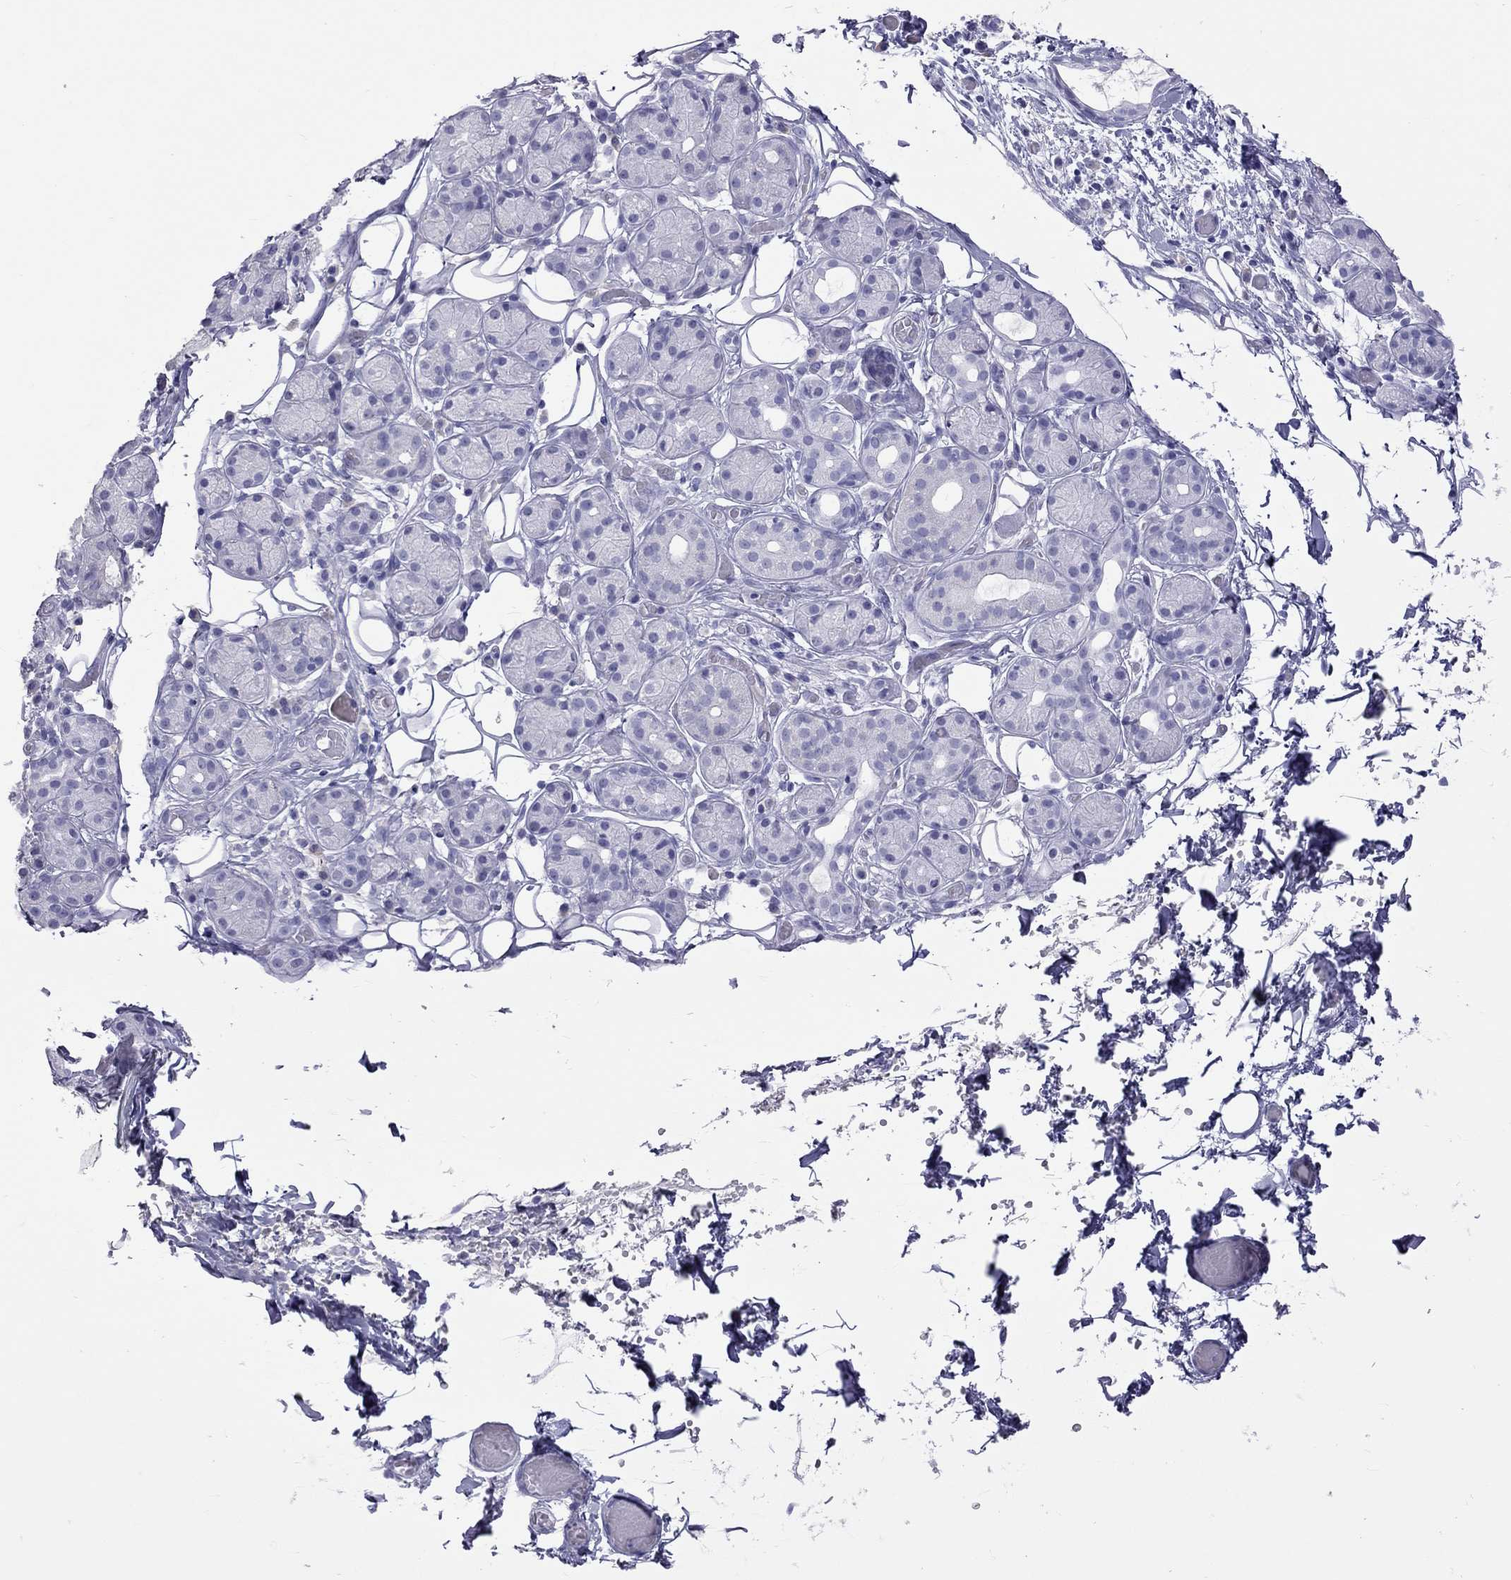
{"staining": {"intensity": "negative", "quantity": "none", "location": "none"}, "tissue": "salivary gland", "cell_type": "Glandular cells", "image_type": "normal", "snomed": [{"axis": "morphology", "description": "Normal tissue, NOS"}, {"axis": "topography", "description": "Salivary gland"}, {"axis": "topography", "description": "Peripheral nerve tissue"}], "caption": "Human salivary gland stained for a protein using immunohistochemistry (IHC) exhibits no positivity in glandular cells.", "gene": "STAG3", "patient": {"sex": "male", "age": 71}}